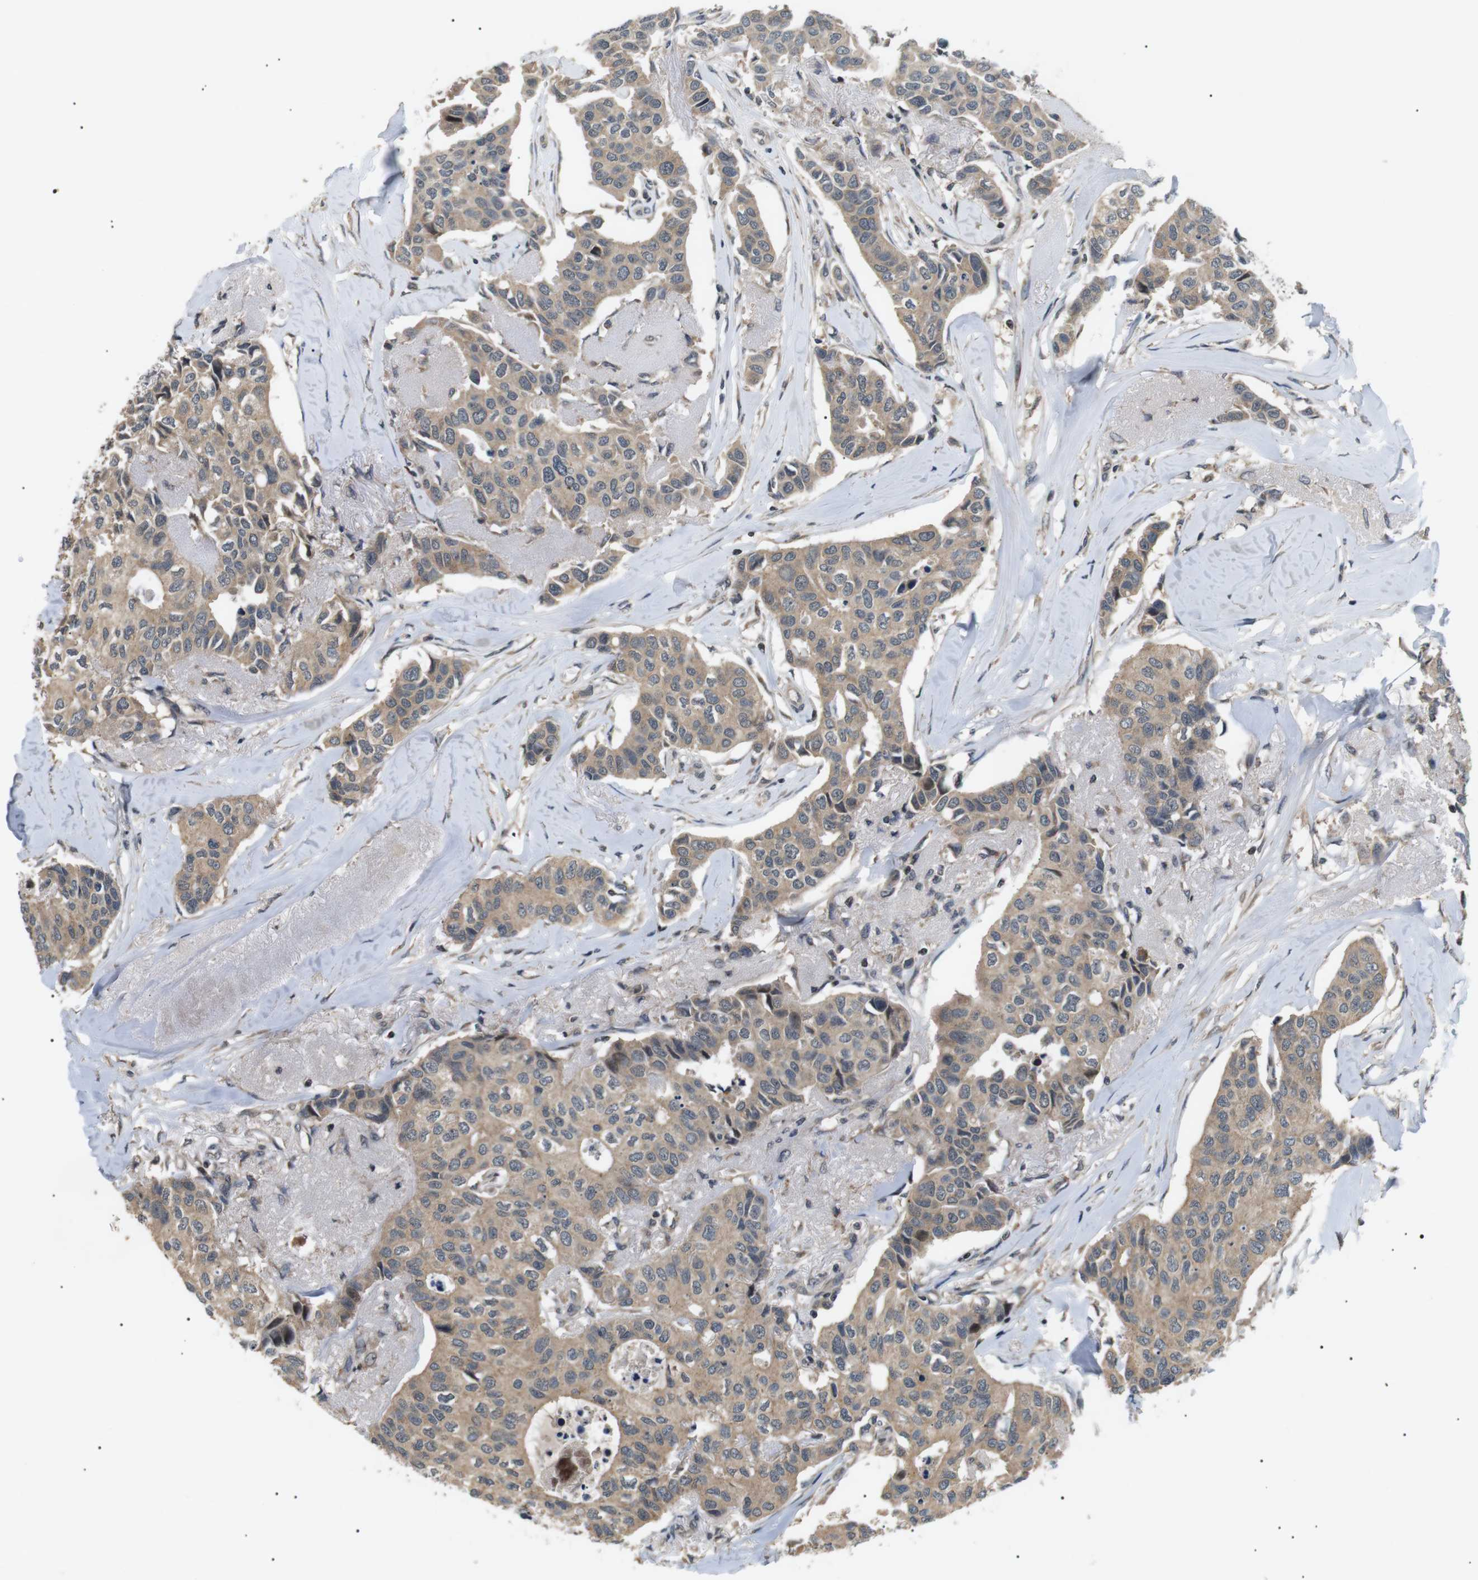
{"staining": {"intensity": "moderate", "quantity": ">75%", "location": "cytoplasmic/membranous"}, "tissue": "breast cancer", "cell_type": "Tumor cells", "image_type": "cancer", "snomed": [{"axis": "morphology", "description": "Duct carcinoma"}, {"axis": "topography", "description": "Breast"}], "caption": "High-power microscopy captured an immunohistochemistry (IHC) micrograph of breast cancer (intraductal carcinoma), revealing moderate cytoplasmic/membranous staining in about >75% of tumor cells.", "gene": "HSPA13", "patient": {"sex": "female", "age": 80}}